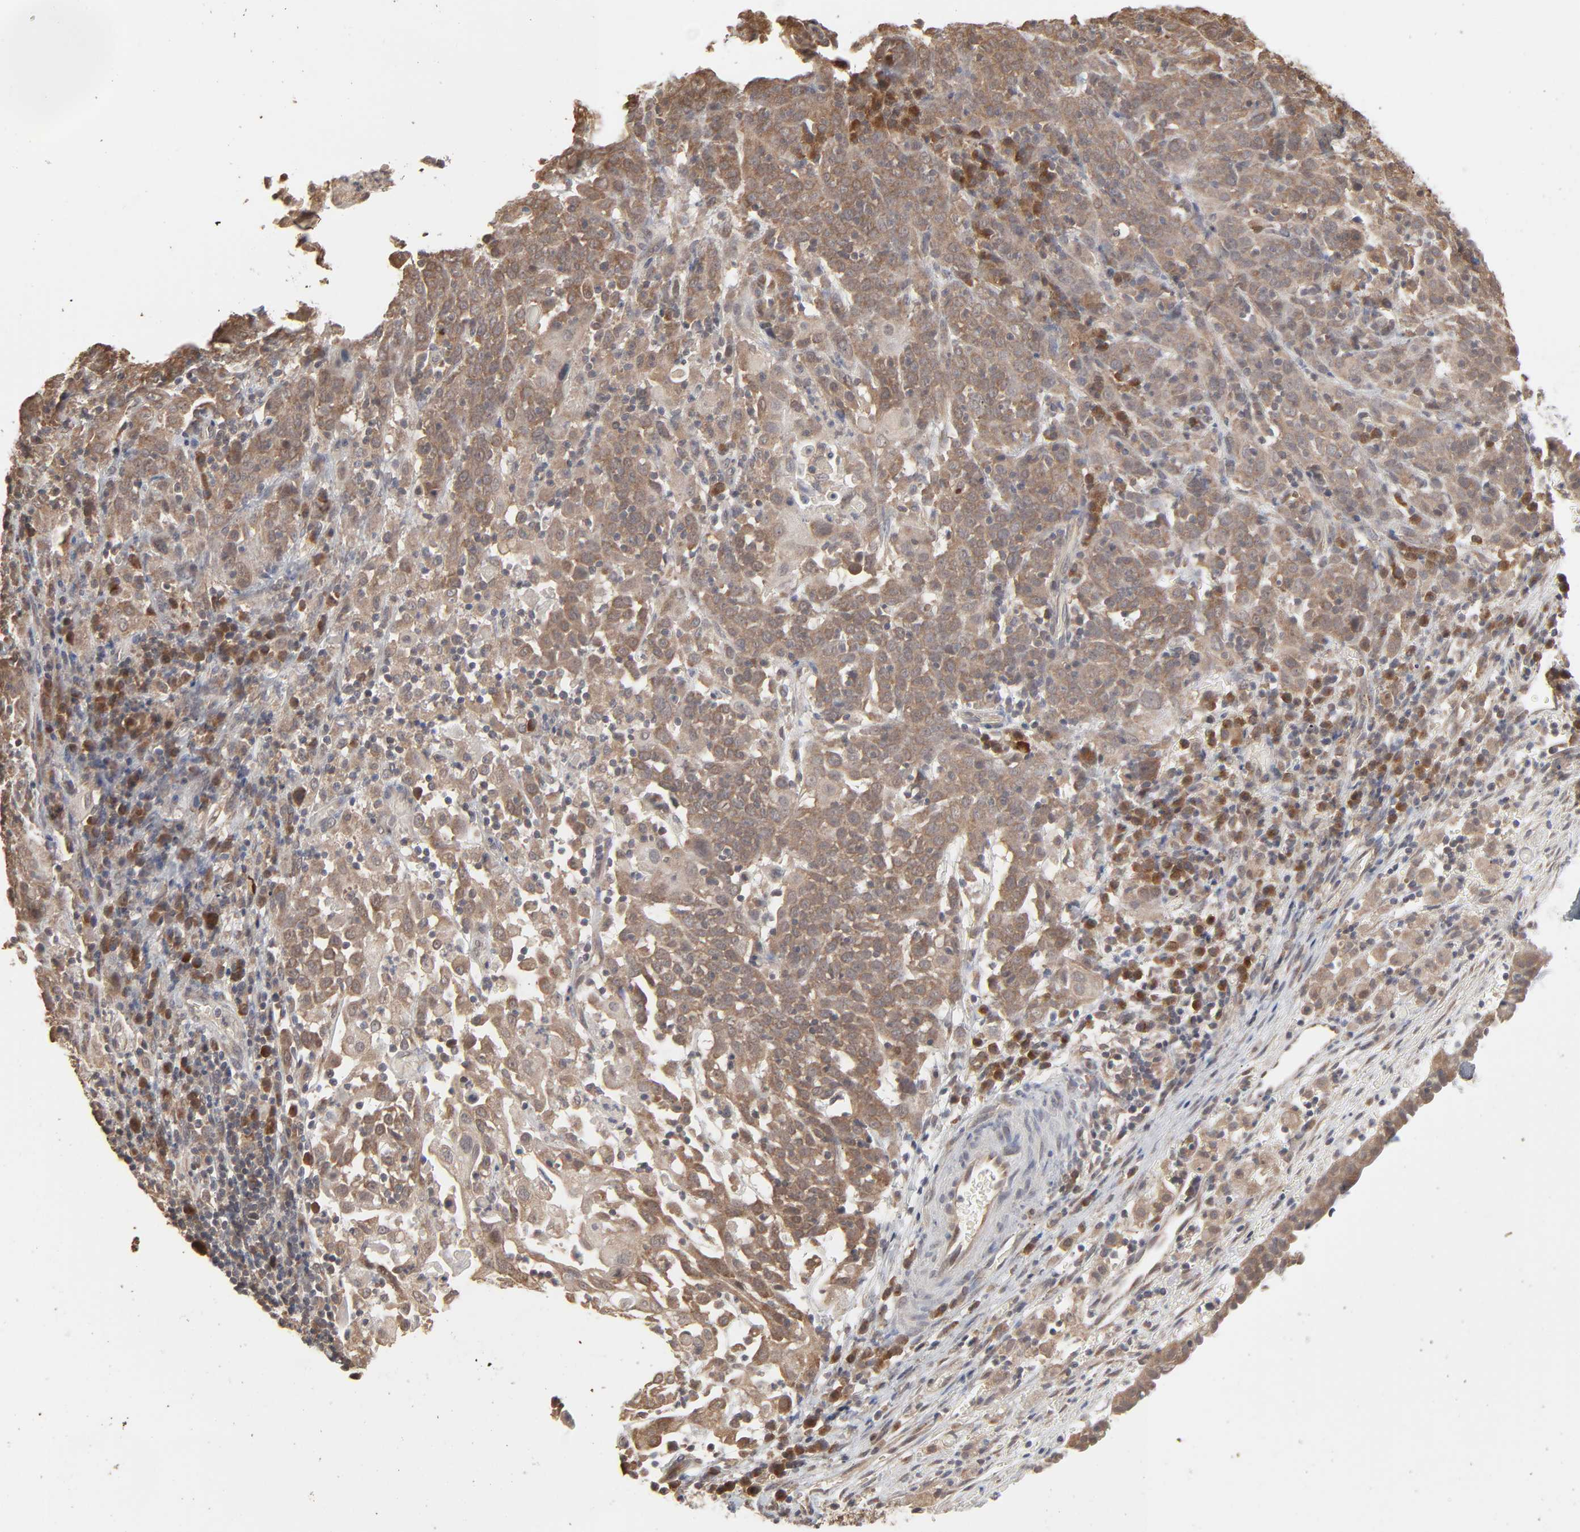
{"staining": {"intensity": "moderate", "quantity": ">75%", "location": "cytoplasmic/membranous"}, "tissue": "cervical cancer", "cell_type": "Tumor cells", "image_type": "cancer", "snomed": [{"axis": "morphology", "description": "Normal tissue, NOS"}, {"axis": "morphology", "description": "Squamous cell carcinoma, NOS"}, {"axis": "topography", "description": "Cervix"}], "caption": "Protein positivity by immunohistochemistry (IHC) shows moderate cytoplasmic/membranous positivity in approximately >75% of tumor cells in cervical cancer (squamous cell carcinoma).", "gene": "SCFD1", "patient": {"sex": "female", "age": 67}}